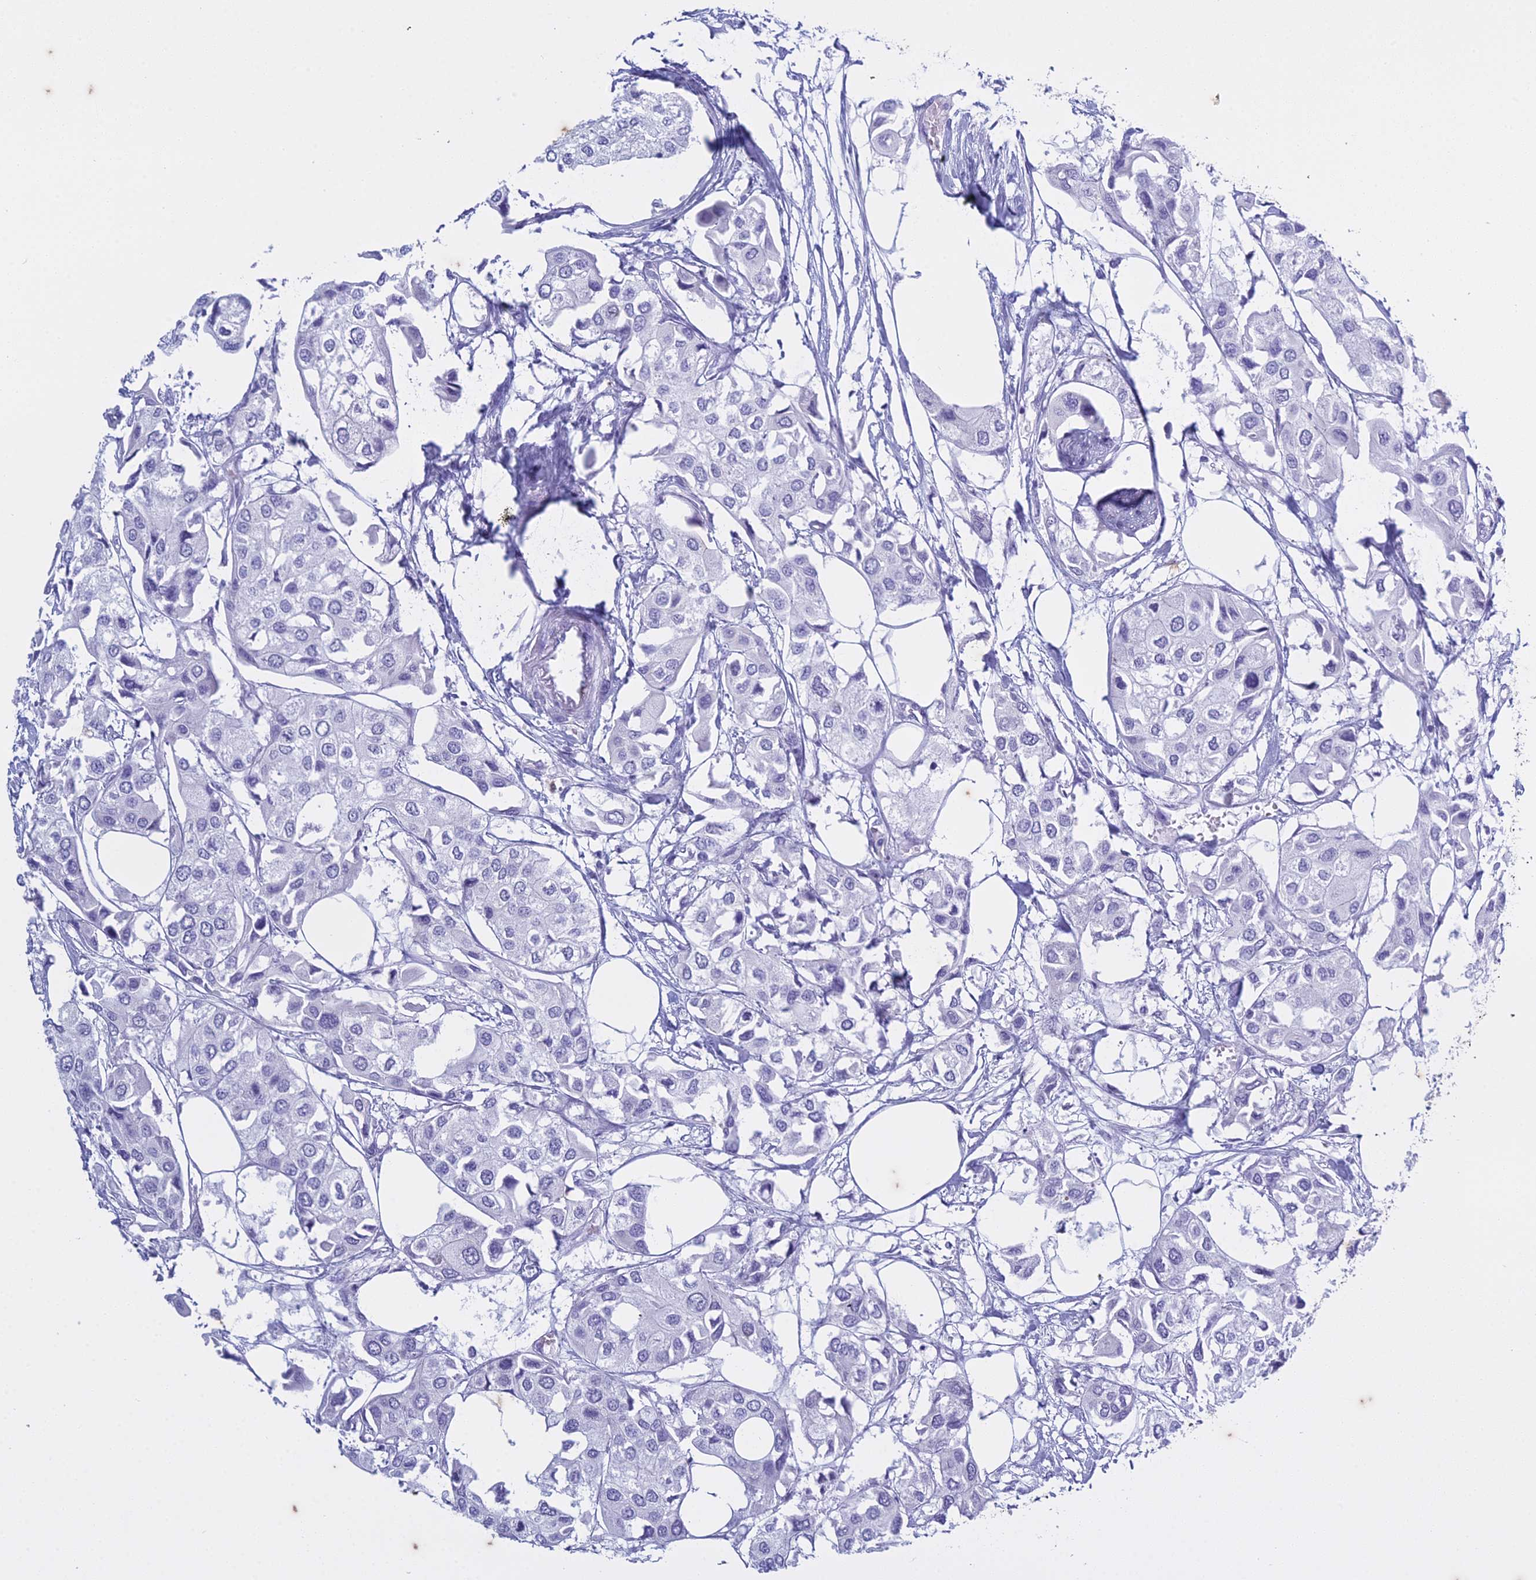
{"staining": {"intensity": "negative", "quantity": "none", "location": "none"}, "tissue": "urothelial cancer", "cell_type": "Tumor cells", "image_type": "cancer", "snomed": [{"axis": "morphology", "description": "Urothelial carcinoma, High grade"}, {"axis": "topography", "description": "Urinary bladder"}], "caption": "The IHC image has no significant positivity in tumor cells of urothelial cancer tissue.", "gene": "HMGB4", "patient": {"sex": "male", "age": 64}}